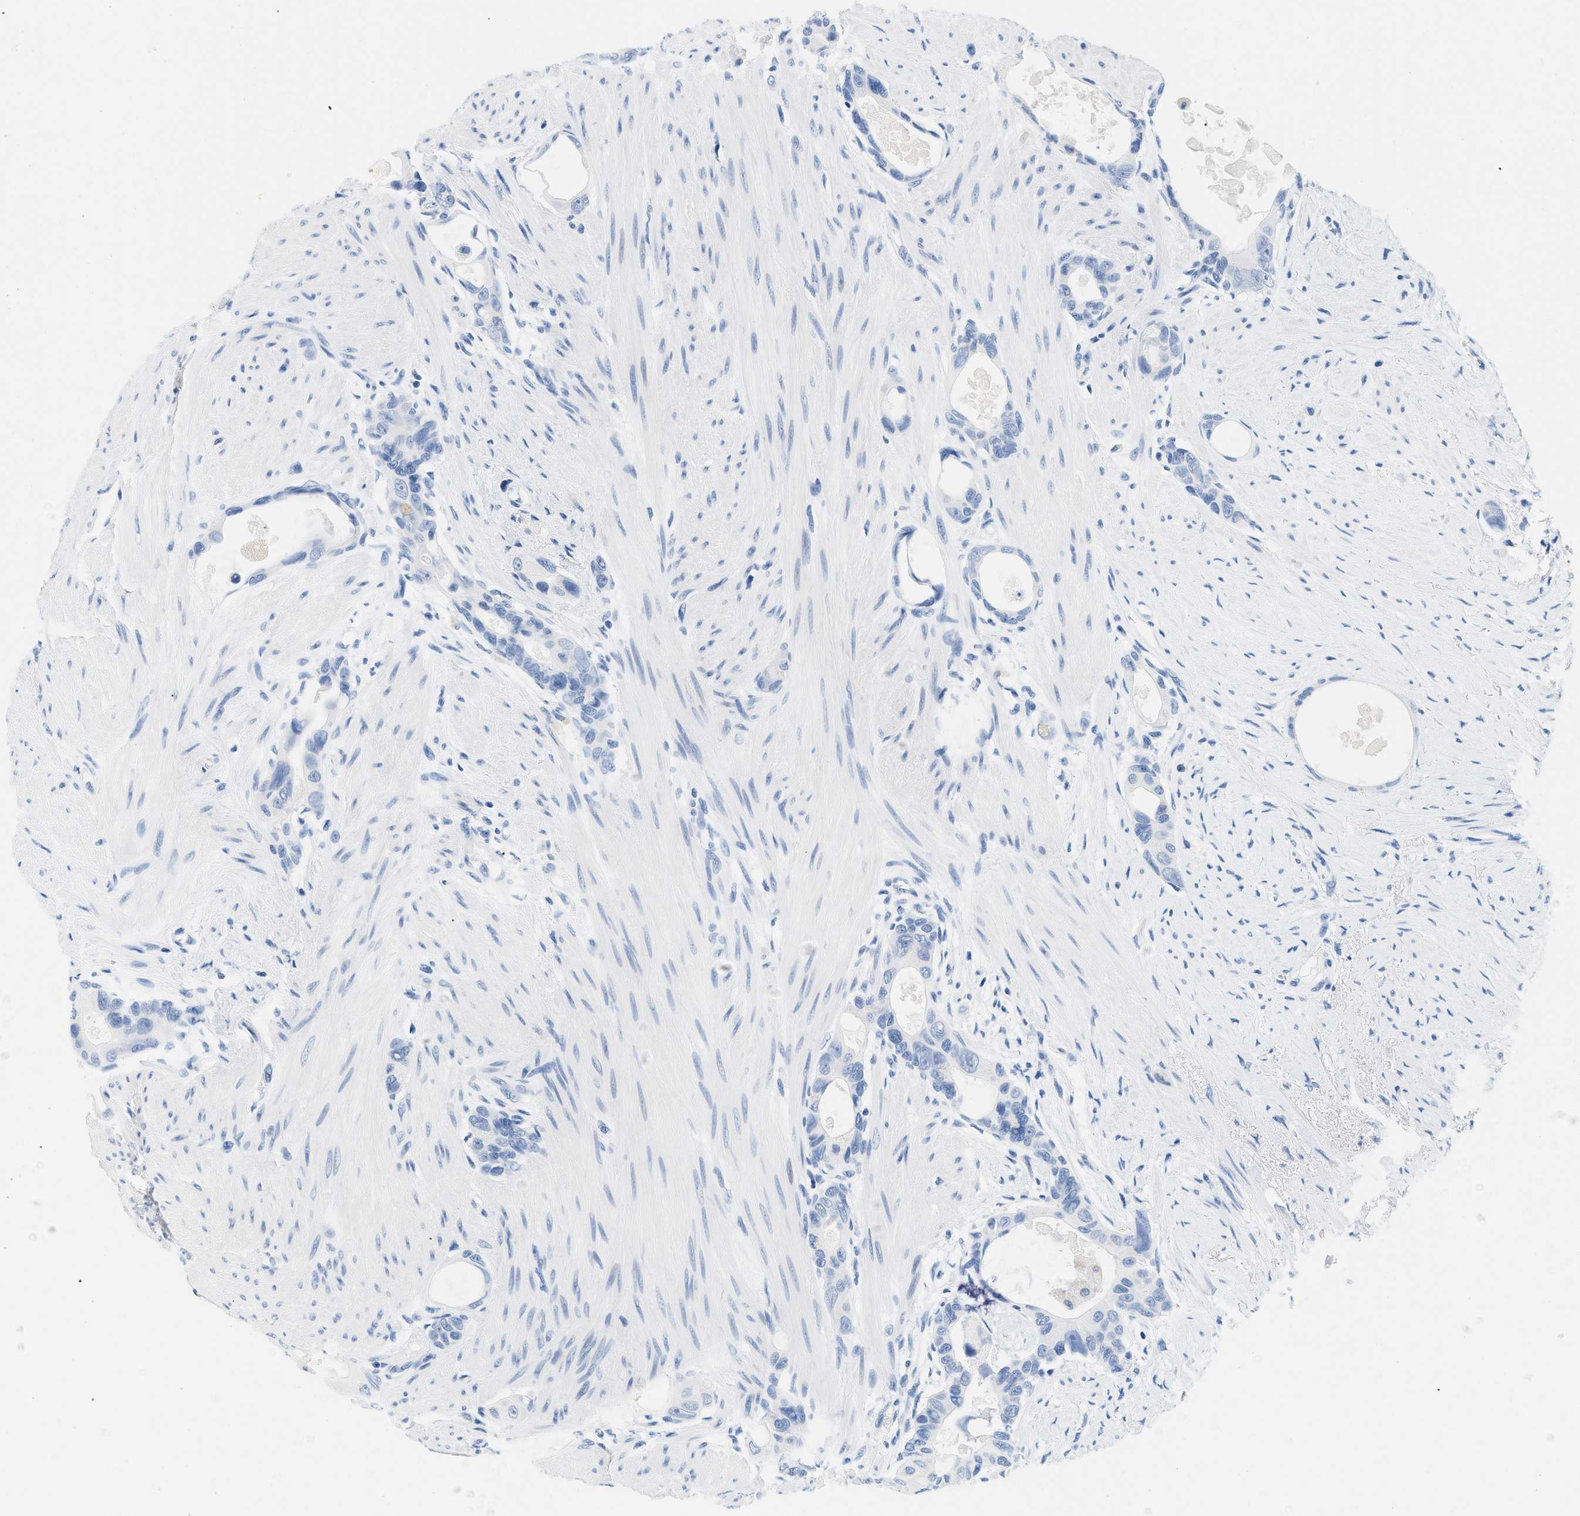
{"staining": {"intensity": "negative", "quantity": "none", "location": "none"}, "tissue": "colorectal cancer", "cell_type": "Tumor cells", "image_type": "cancer", "snomed": [{"axis": "morphology", "description": "Adenocarcinoma, NOS"}, {"axis": "topography", "description": "Rectum"}], "caption": "An immunohistochemistry photomicrograph of colorectal cancer is shown. There is no staining in tumor cells of colorectal cancer.", "gene": "GSN", "patient": {"sex": "male", "age": 51}}